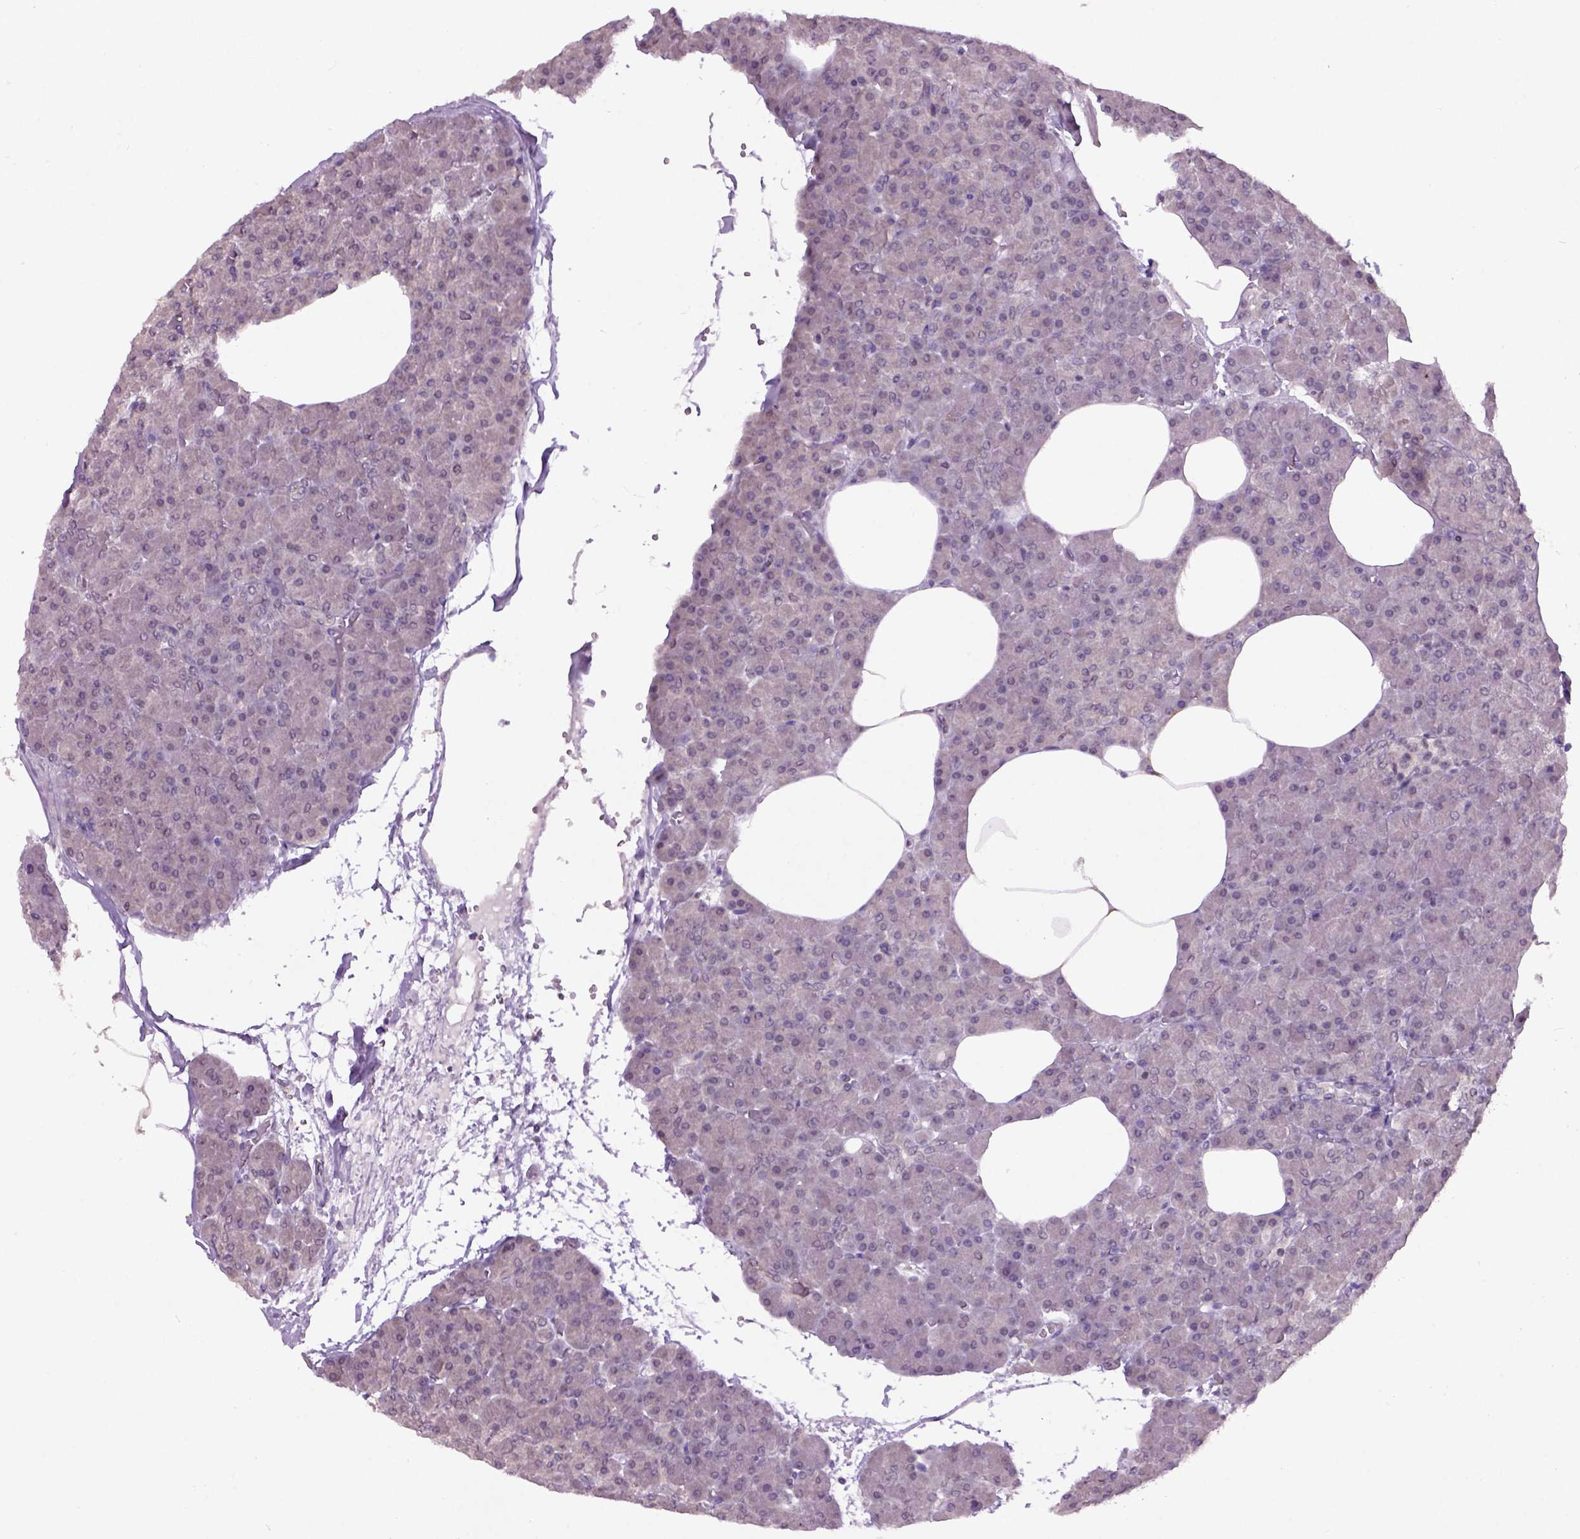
{"staining": {"intensity": "negative", "quantity": "none", "location": "none"}, "tissue": "pancreas", "cell_type": "Exocrine glandular cells", "image_type": "normal", "snomed": [{"axis": "morphology", "description": "Normal tissue, NOS"}, {"axis": "topography", "description": "Pancreas"}], "caption": "DAB (3,3'-diaminobenzidine) immunohistochemical staining of normal human pancreas reveals no significant positivity in exocrine glandular cells.", "gene": "RAB43", "patient": {"sex": "female", "age": 45}}